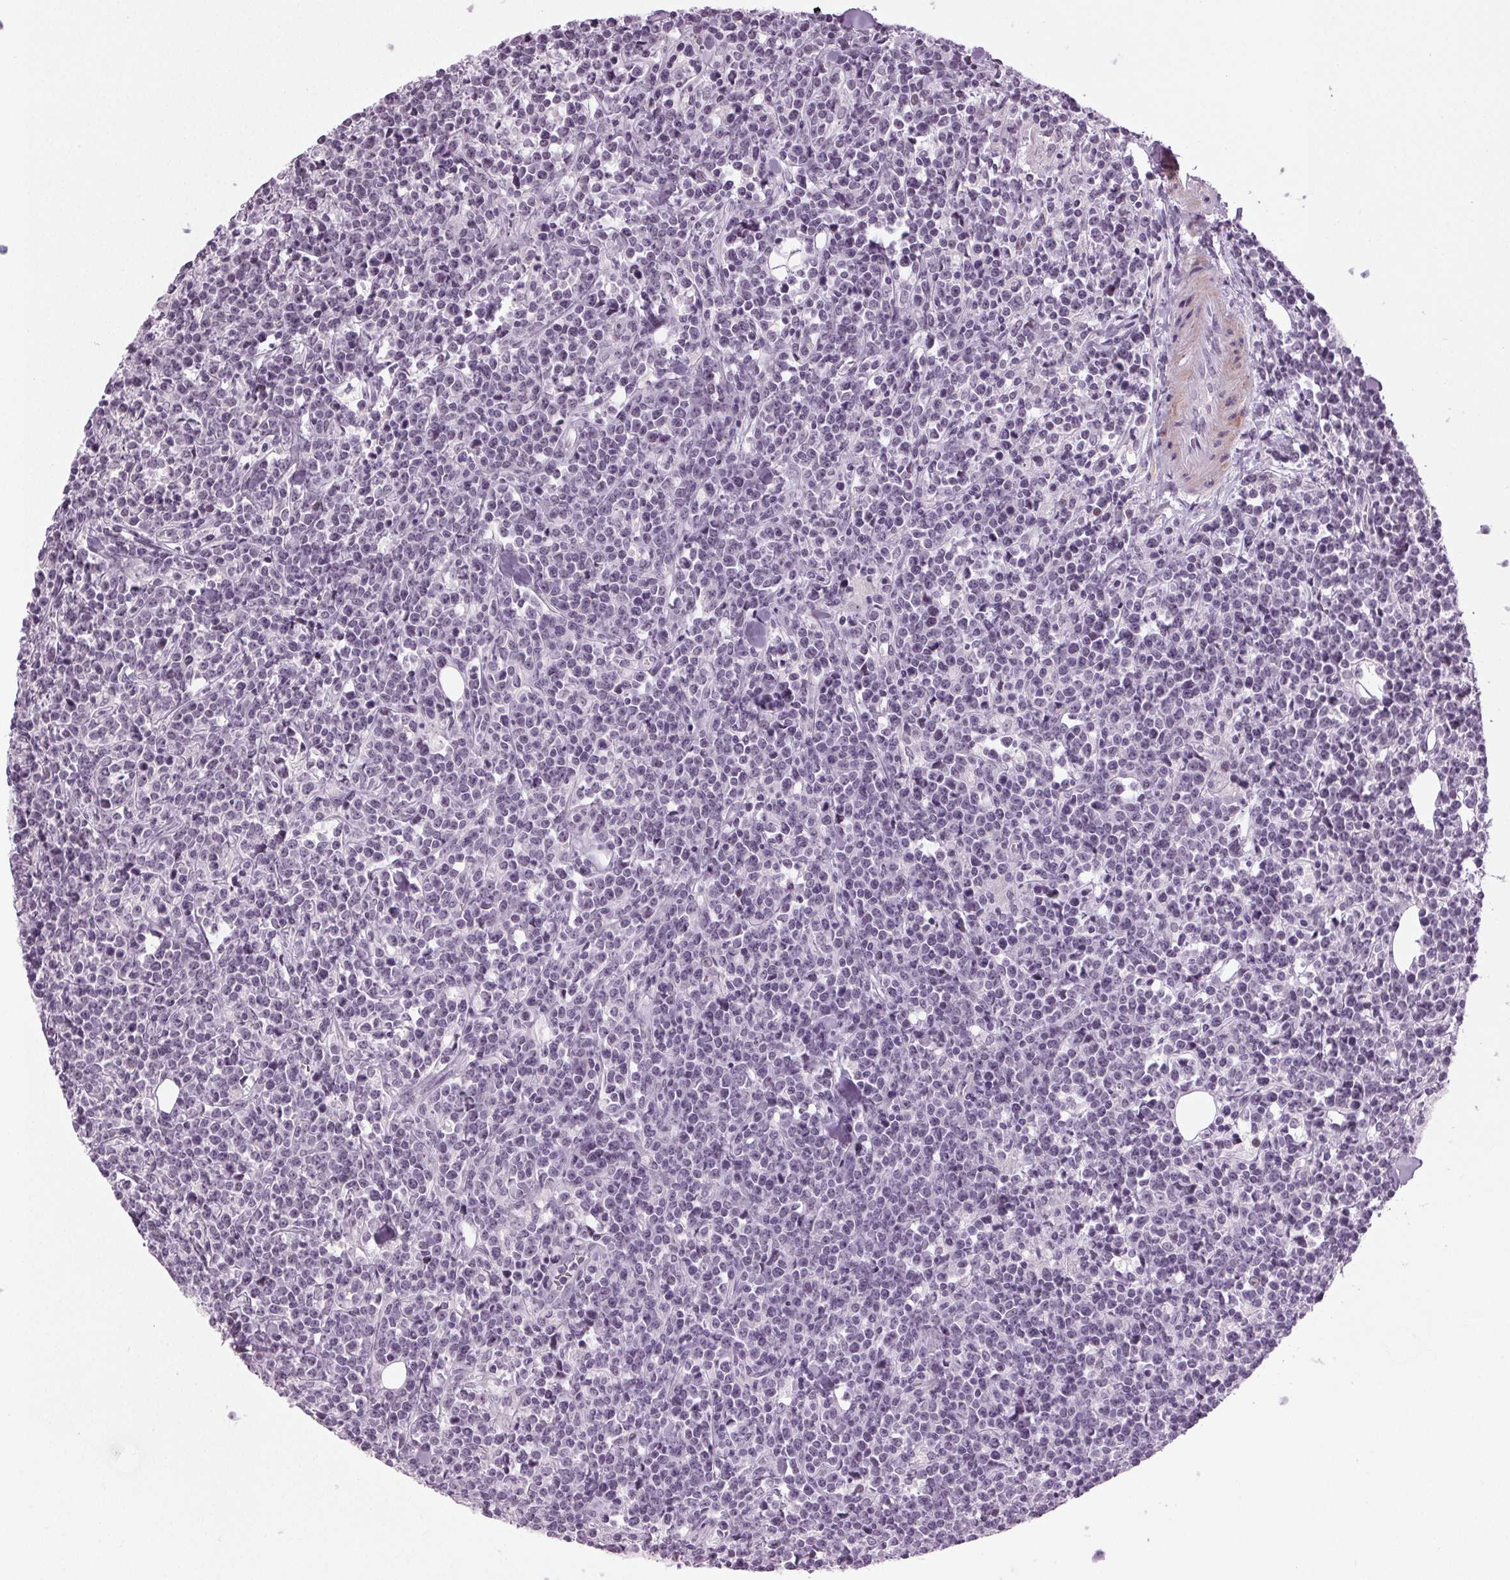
{"staining": {"intensity": "negative", "quantity": "none", "location": "none"}, "tissue": "lymphoma", "cell_type": "Tumor cells", "image_type": "cancer", "snomed": [{"axis": "morphology", "description": "Malignant lymphoma, non-Hodgkin's type, High grade"}, {"axis": "topography", "description": "Small intestine"}], "caption": "DAB (3,3'-diaminobenzidine) immunohistochemical staining of human high-grade malignant lymphoma, non-Hodgkin's type displays no significant staining in tumor cells. (DAB (3,3'-diaminobenzidine) immunohistochemistry (IHC), high magnification).", "gene": "DNAH12", "patient": {"sex": "female", "age": 56}}